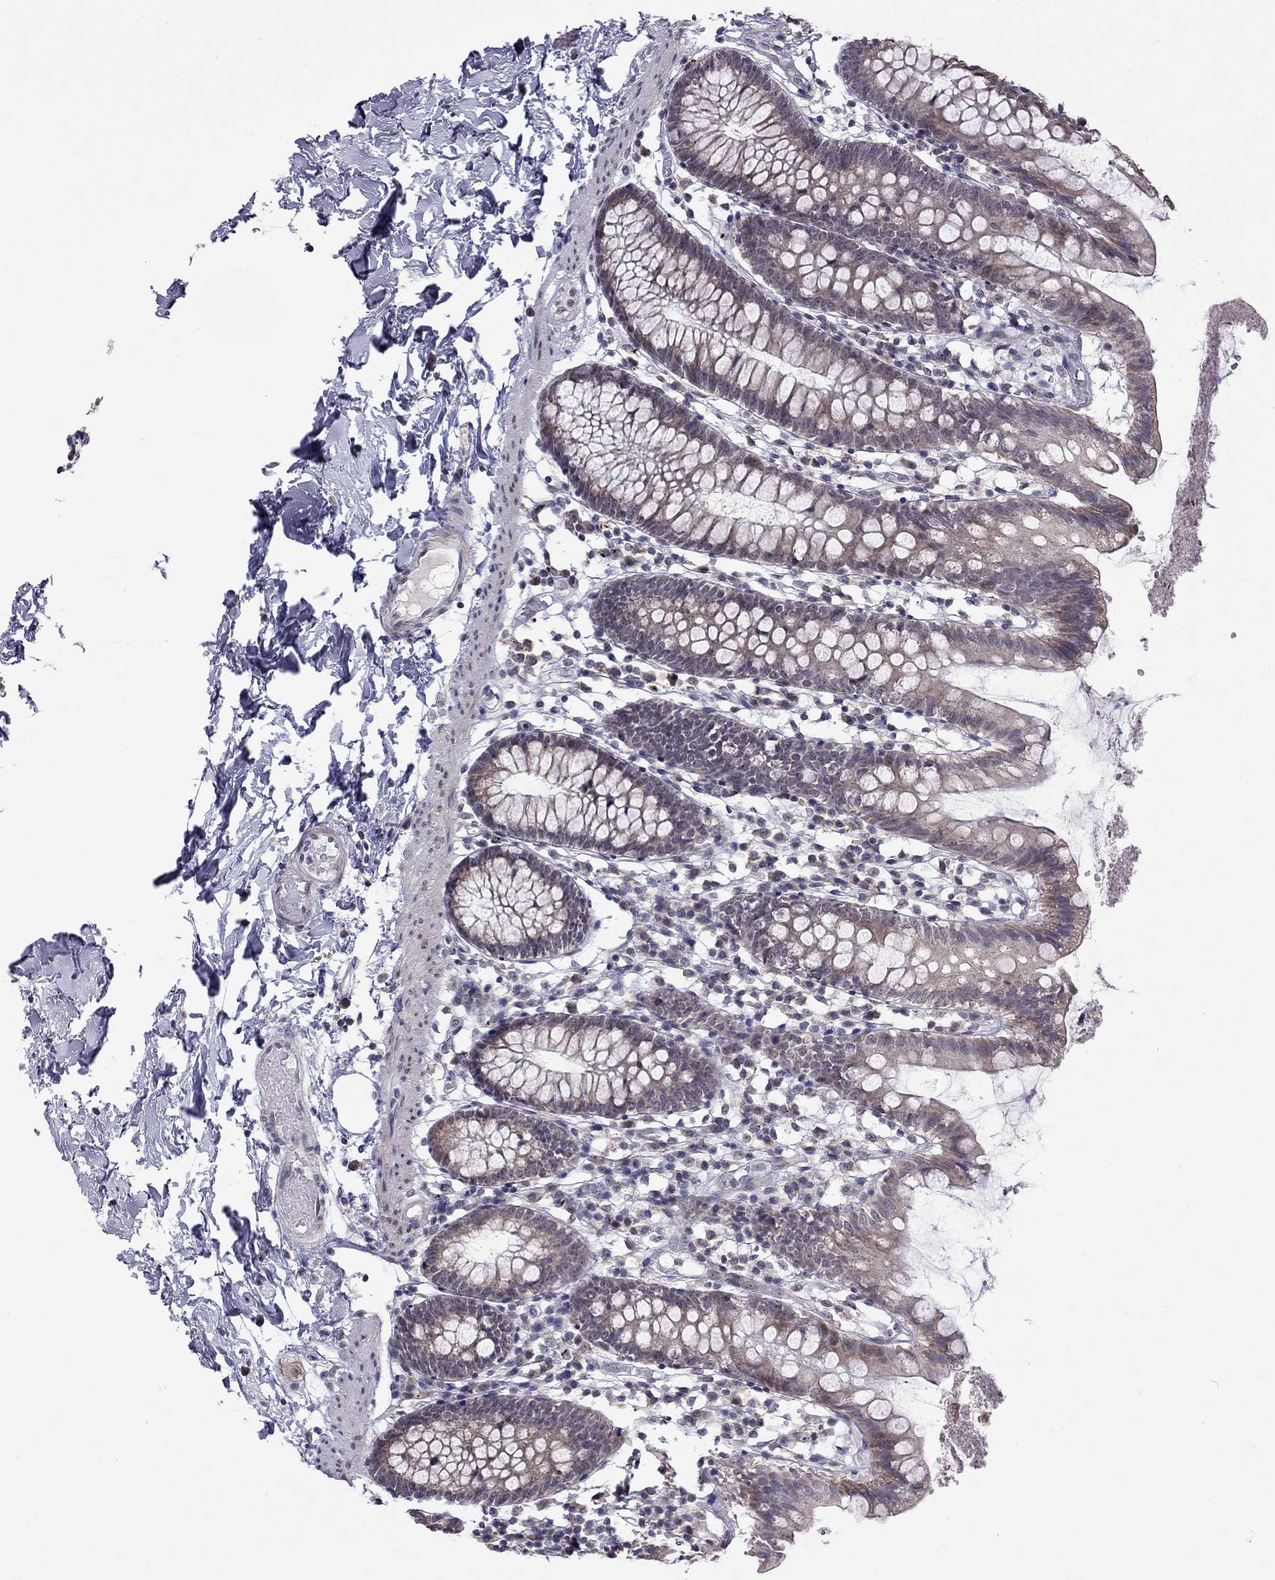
{"staining": {"intensity": "moderate", "quantity": "<25%", "location": "cytoplasmic/membranous"}, "tissue": "small intestine", "cell_type": "Glandular cells", "image_type": "normal", "snomed": [{"axis": "morphology", "description": "Normal tissue, NOS"}, {"axis": "topography", "description": "Small intestine"}], "caption": "Immunohistochemical staining of unremarkable small intestine reveals <25% levels of moderate cytoplasmic/membranous protein positivity in approximately <25% of glandular cells.", "gene": "HES5", "patient": {"sex": "female", "age": 90}}